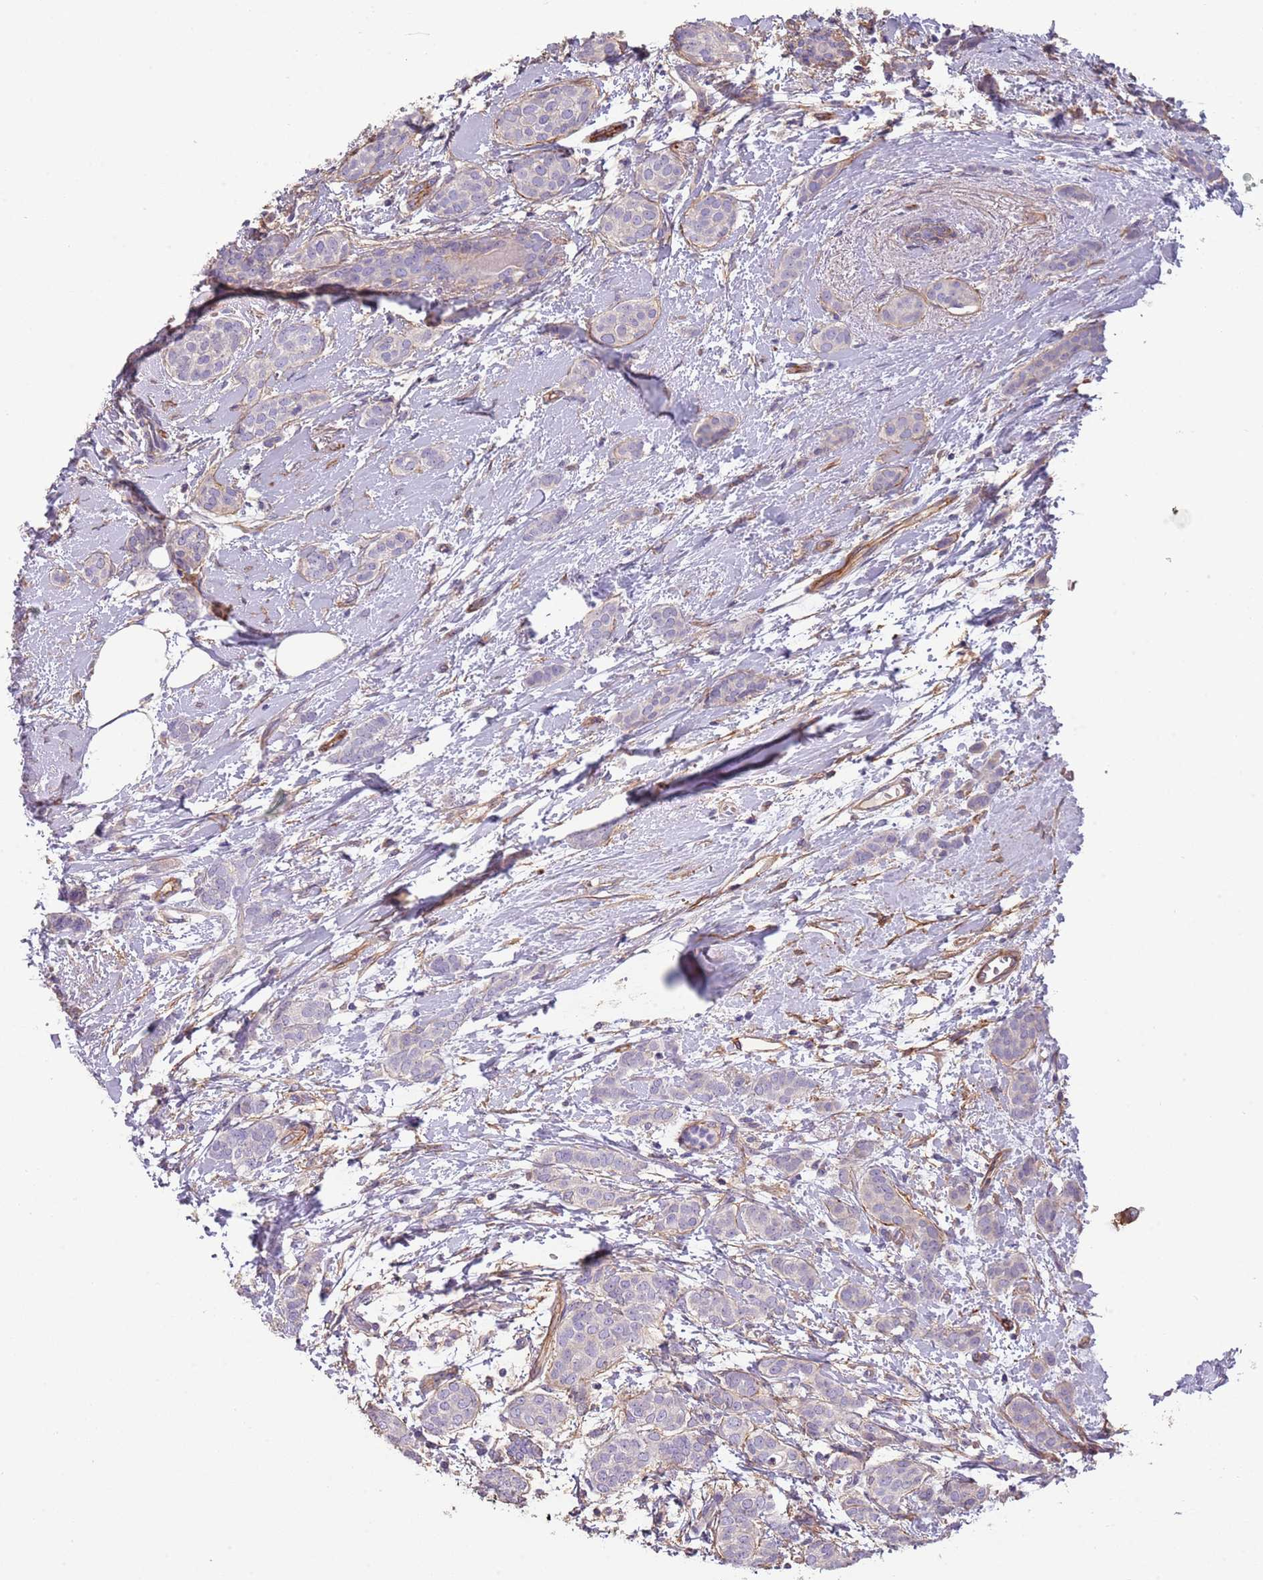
{"staining": {"intensity": "negative", "quantity": "none", "location": "none"}, "tissue": "breast cancer", "cell_type": "Tumor cells", "image_type": "cancer", "snomed": [{"axis": "morphology", "description": "Duct carcinoma"}, {"axis": "topography", "description": "Breast"}], "caption": "Human breast cancer (intraductal carcinoma) stained for a protein using immunohistochemistry demonstrates no positivity in tumor cells.", "gene": "NBPF3", "patient": {"sex": "female", "age": 72}}